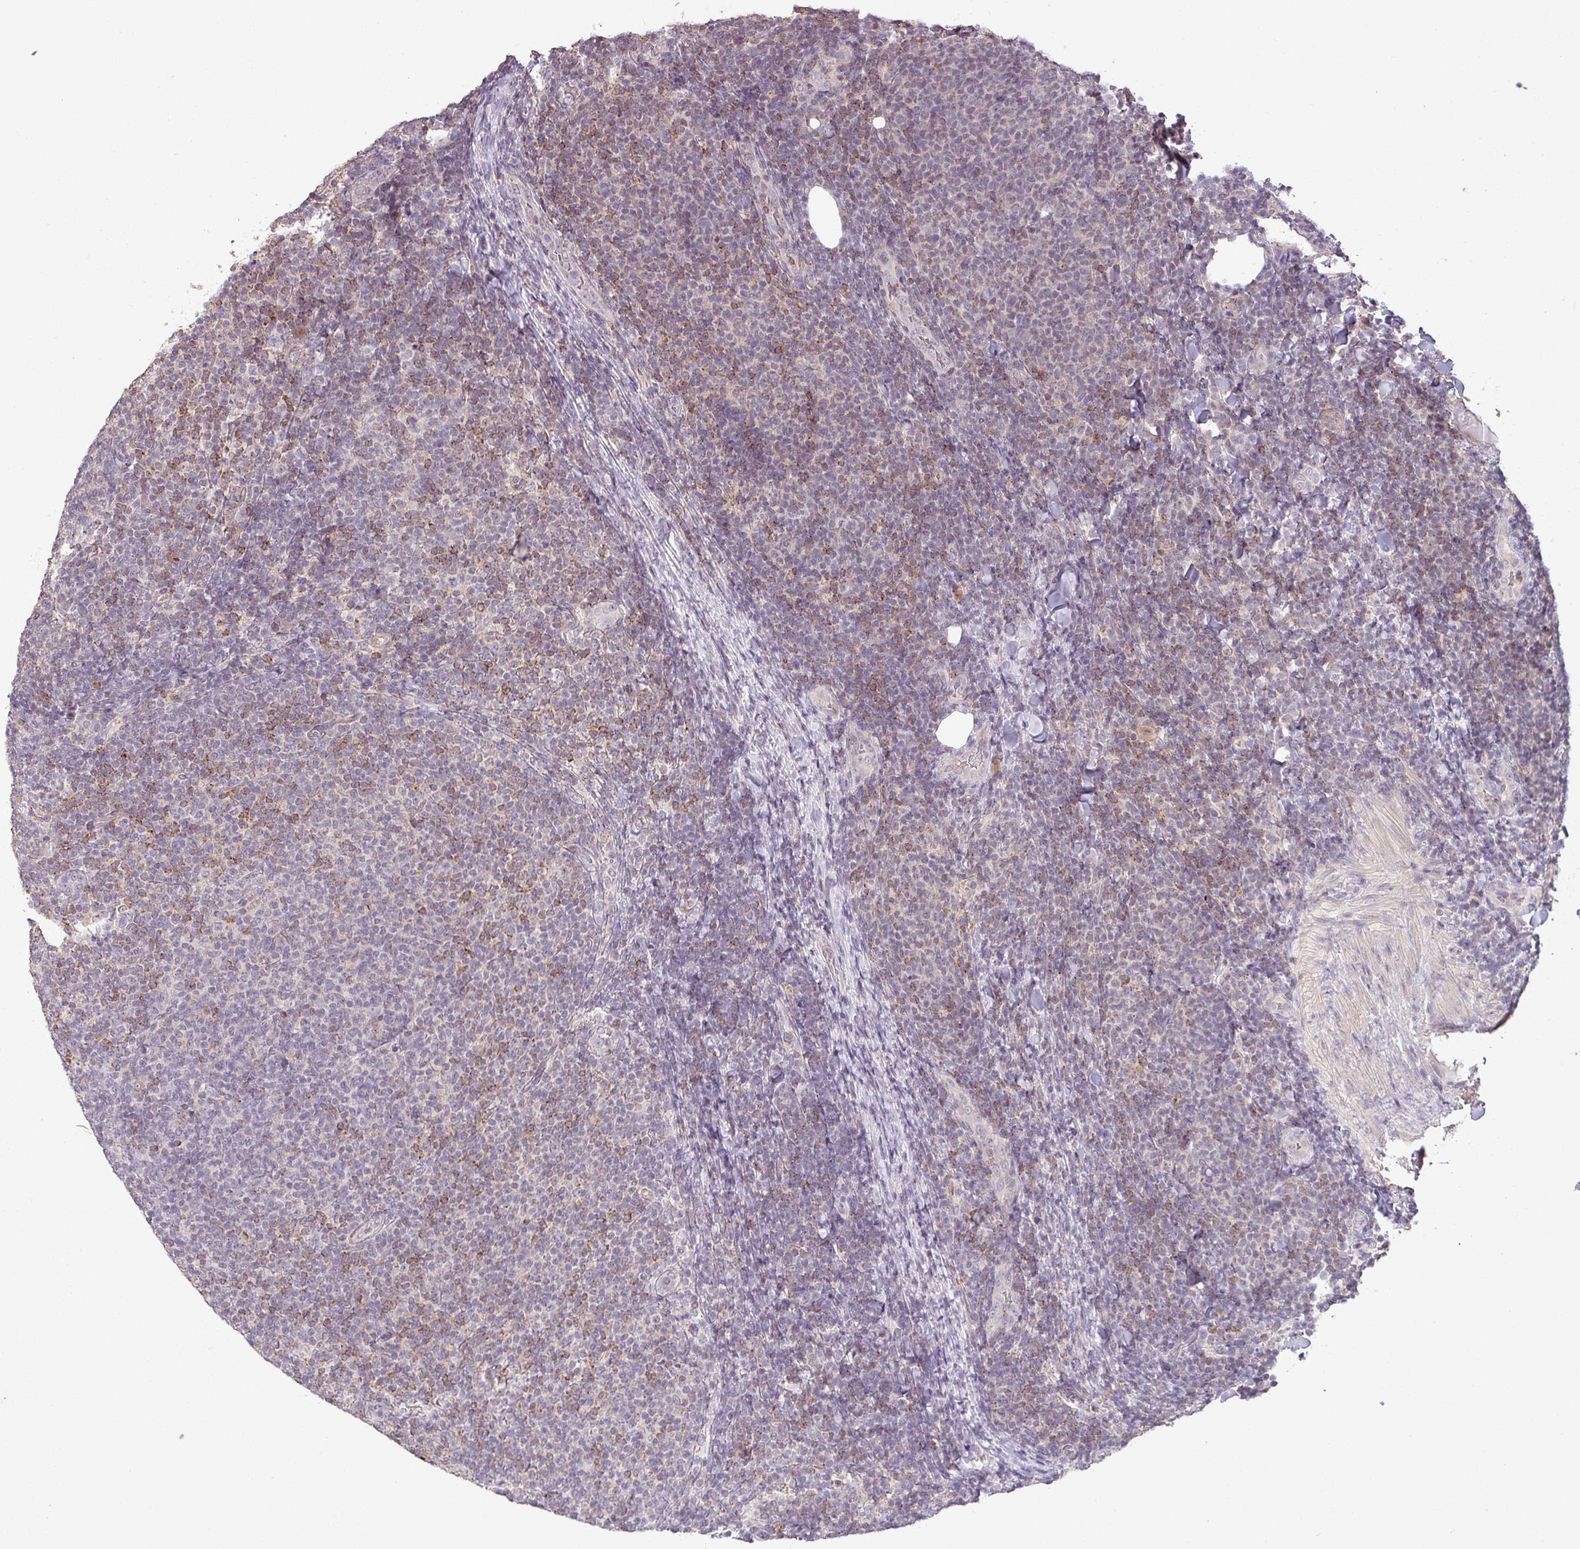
{"staining": {"intensity": "weak", "quantity": "25%-75%", "location": "cytoplasmic/membranous"}, "tissue": "lymphoma", "cell_type": "Tumor cells", "image_type": "cancer", "snomed": [{"axis": "morphology", "description": "Malignant lymphoma, non-Hodgkin's type, Low grade"}, {"axis": "topography", "description": "Lymph node"}], "caption": "The immunohistochemical stain highlights weak cytoplasmic/membranous expression in tumor cells of malignant lymphoma, non-Hodgkin's type (low-grade) tissue. The staining is performed using DAB brown chromogen to label protein expression. The nuclei are counter-stained blue using hematoxylin.", "gene": "LY9", "patient": {"sex": "male", "age": 66}}